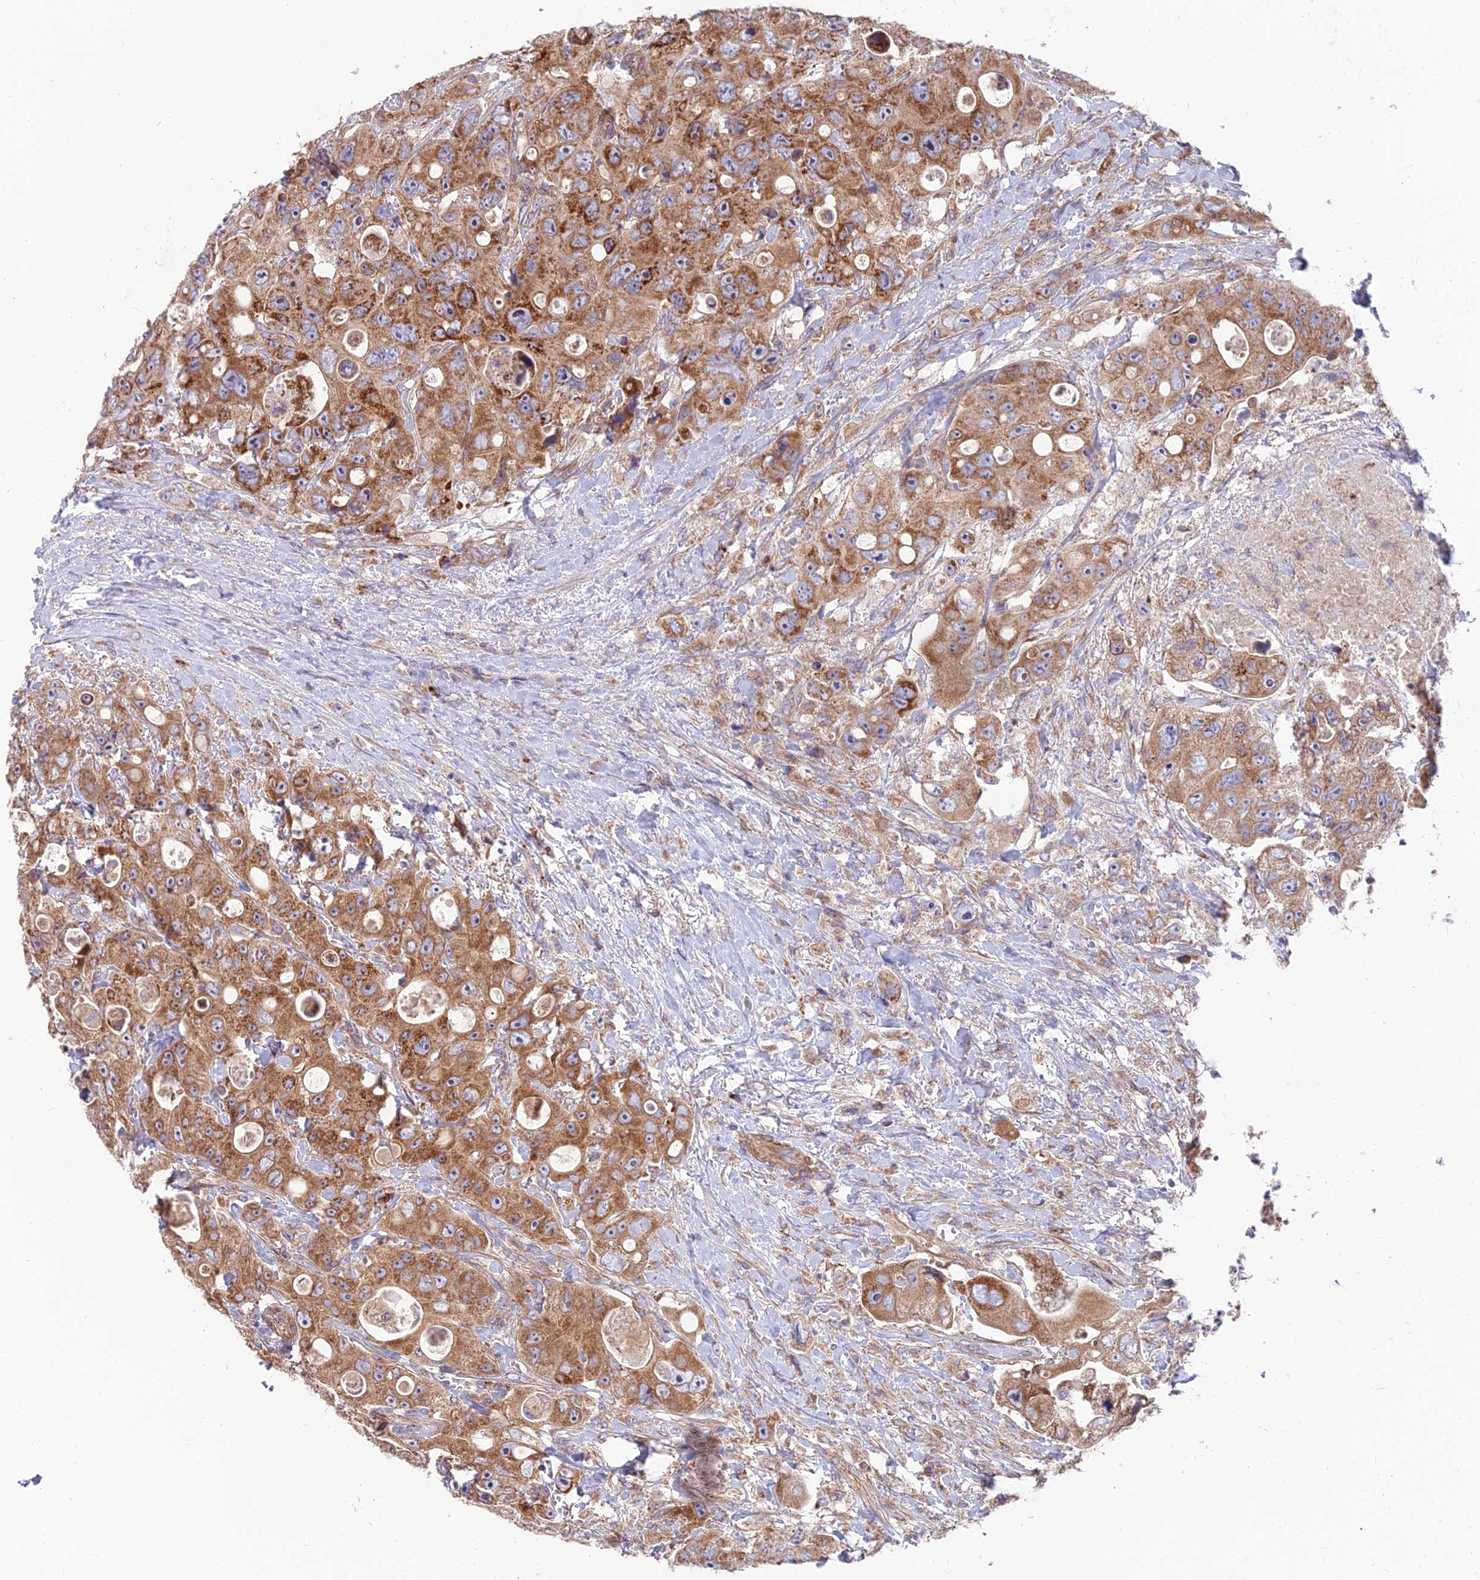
{"staining": {"intensity": "moderate", "quantity": ">75%", "location": "cytoplasmic/membranous"}, "tissue": "colorectal cancer", "cell_type": "Tumor cells", "image_type": "cancer", "snomed": [{"axis": "morphology", "description": "Adenocarcinoma, NOS"}, {"axis": "topography", "description": "Colon"}], "caption": "Moderate cytoplasmic/membranous positivity for a protein is identified in approximately >75% of tumor cells of colorectal cancer using immunohistochemistry (IHC).", "gene": "TBC1D20", "patient": {"sex": "female", "age": 46}}